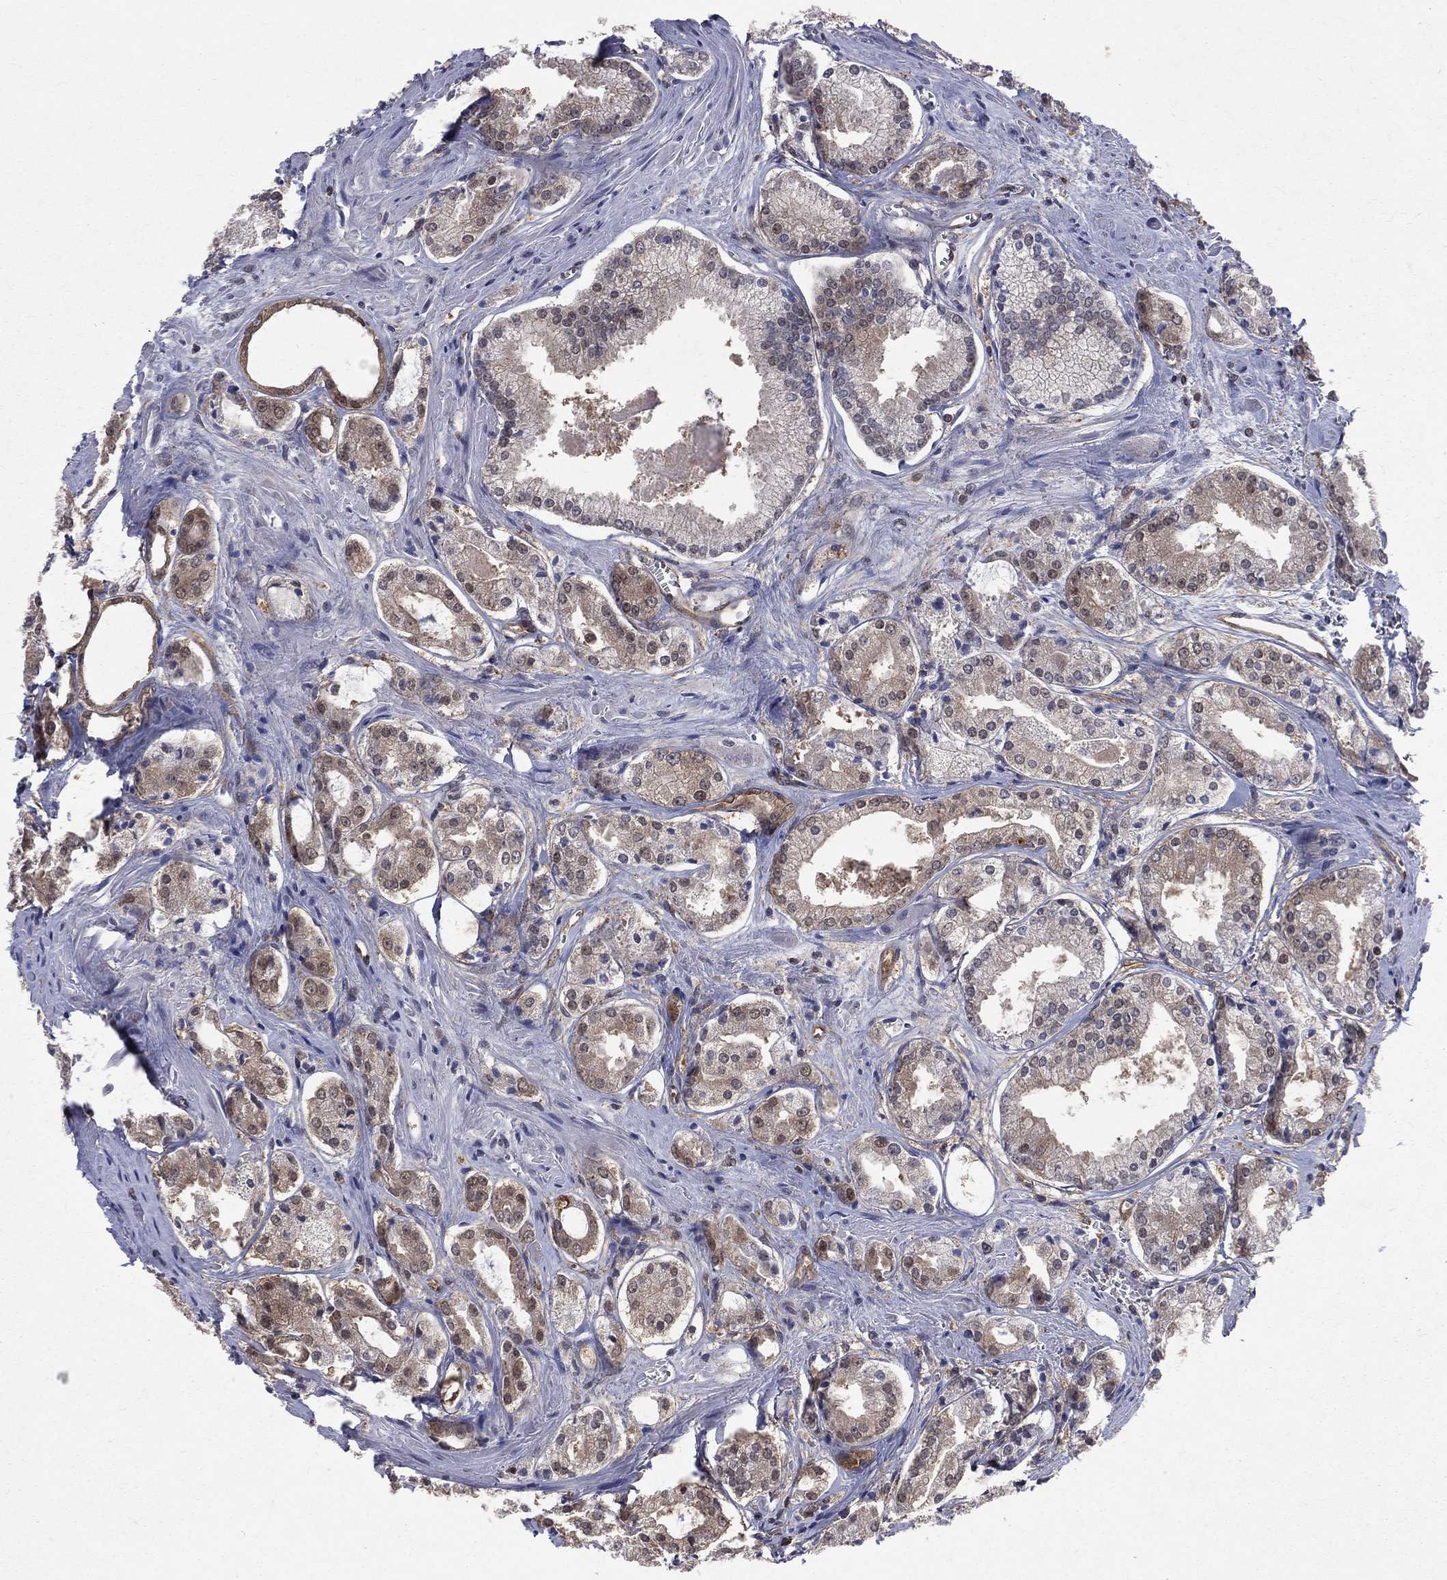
{"staining": {"intensity": "weak", "quantity": "25%-75%", "location": "cytoplasmic/membranous,nuclear"}, "tissue": "prostate cancer", "cell_type": "Tumor cells", "image_type": "cancer", "snomed": [{"axis": "morphology", "description": "Adenocarcinoma, NOS"}, {"axis": "topography", "description": "Prostate"}], "caption": "Human prostate adenocarcinoma stained for a protein (brown) shows weak cytoplasmic/membranous and nuclear positive staining in about 25%-75% of tumor cells.", "gene": "GMPR2", "patient": {"sex": "male", "age": 72}}